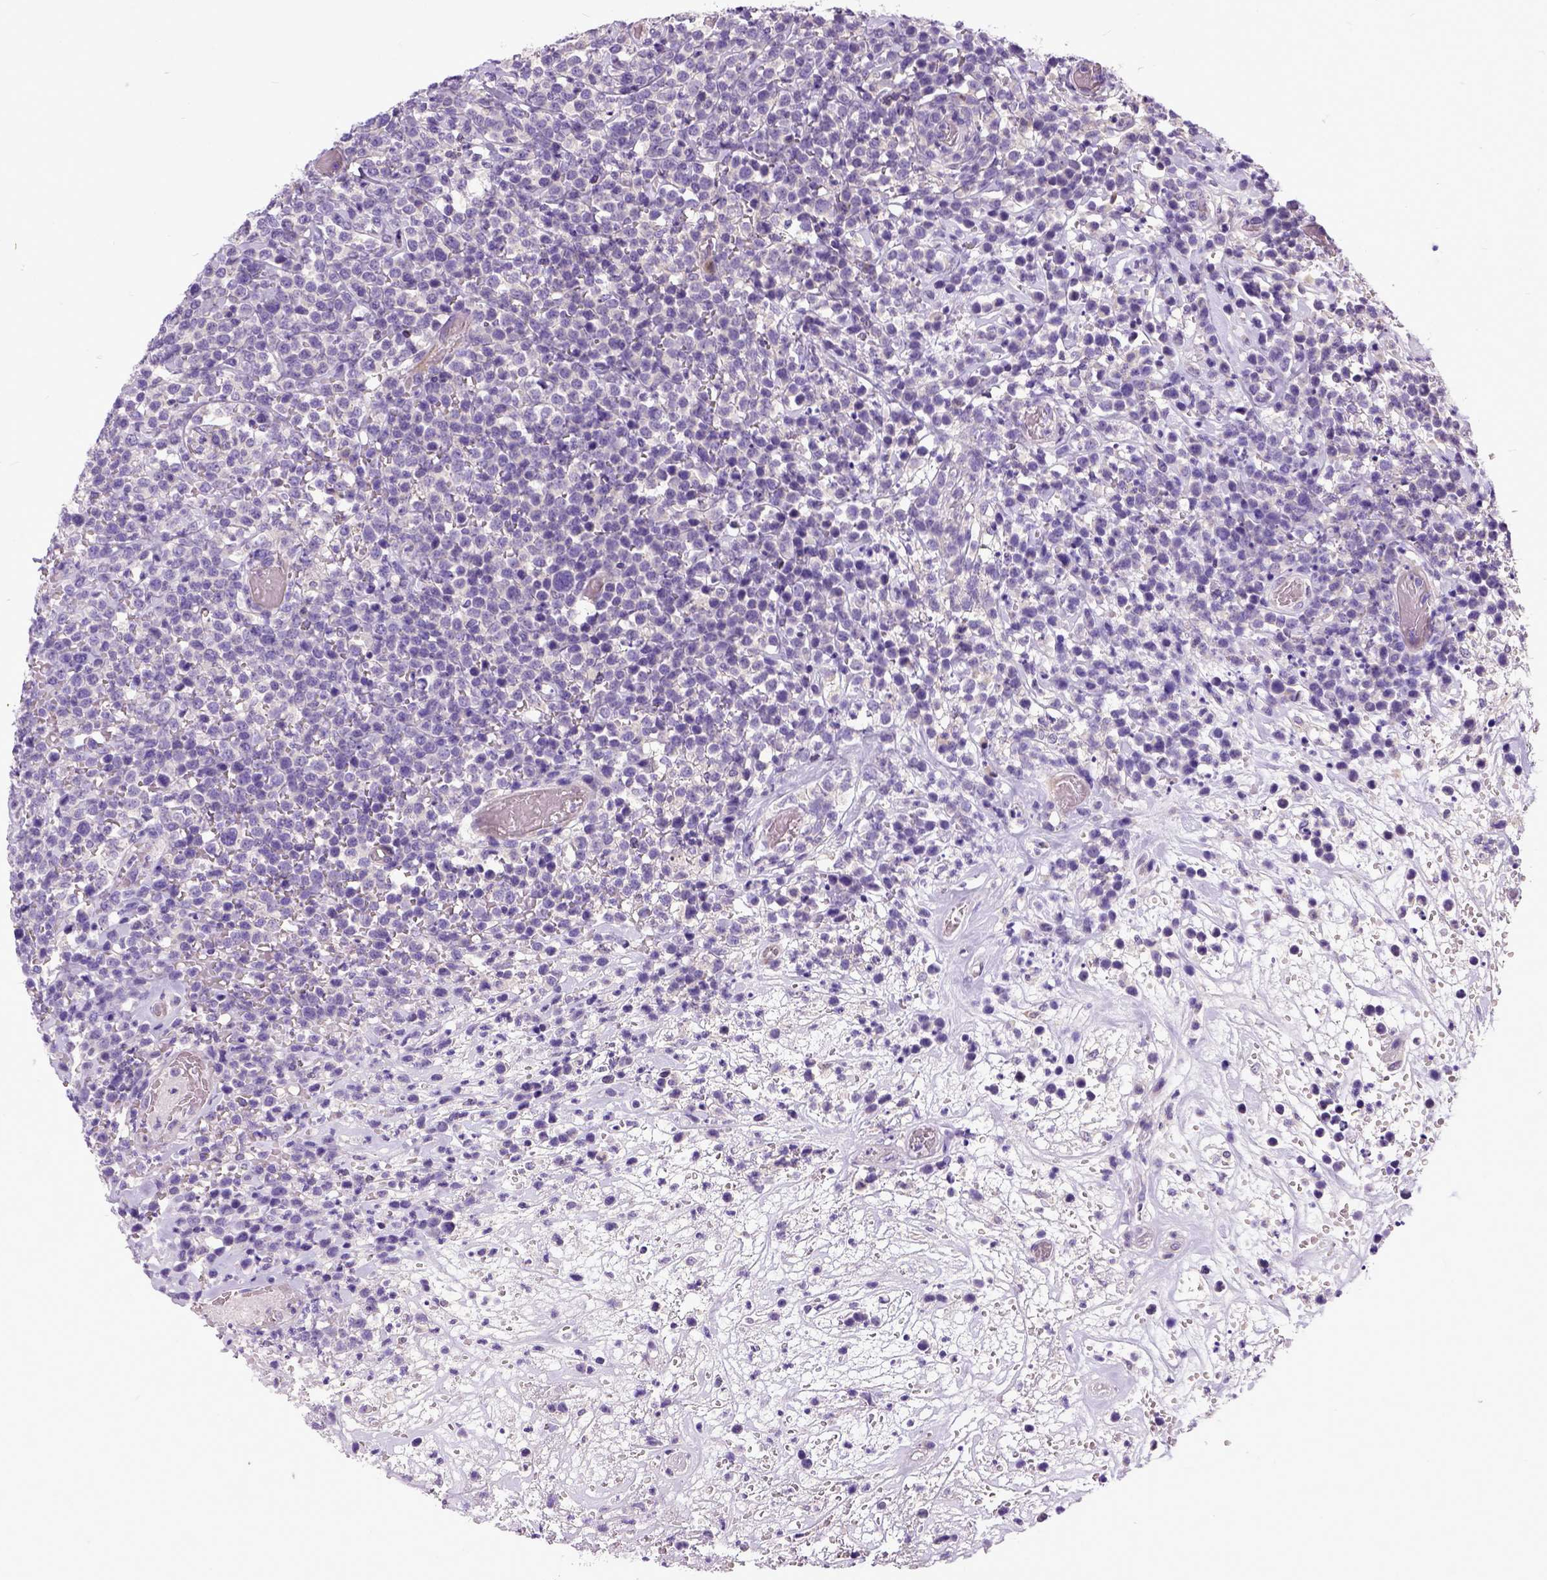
{"staining": {"intensity": "negative", "quantity": "none", "location": "none"}, "tissue": "lymphoma", "cell_type": "Tumor cells", "image_type": "cancer", "snomed": [{"axis": "morphology", "description": "Malignant lymphoma, non-Hodgkin's type, High grade"}, {"axis": "topography", "description": "Soft tissue"}], "caption": "Immunohistochemistry (IHC) of high-grade malignant lymphoma, non-Hodgkin's type reveals no expression in tumor cells.", "gene": "NEK5", "patient": {"sex": "female", "age": 56}}